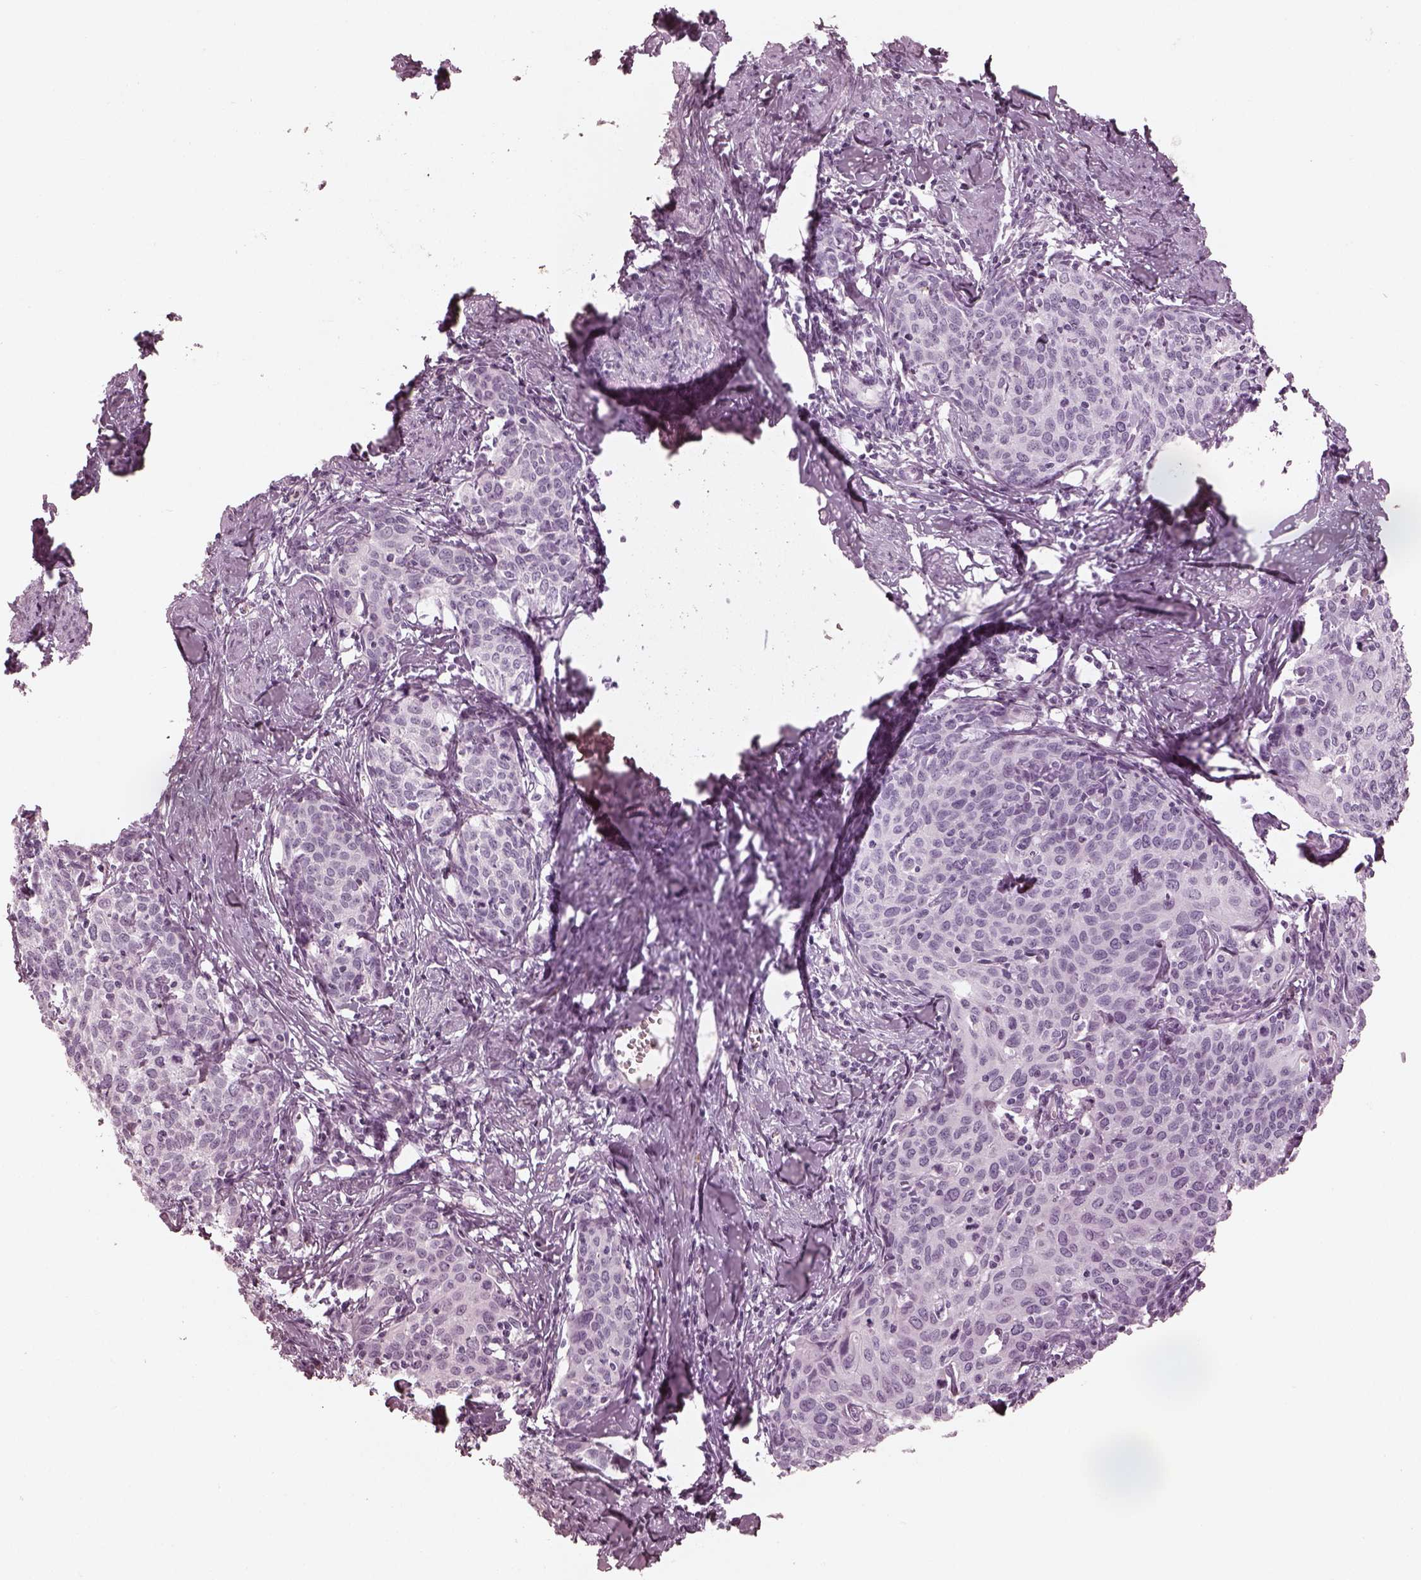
{"staining": {"intensity": "negative", "quantity": "none", "location": "none"}, "tissue": "cervical cancer", "cell_type": "Tumor cells", "image_type": "cancer", "snomed": [{"axis": "morphology", "description": "Squamous cell carcinoma, NOS"}, {"axis": "topography", "description": "Cervix"}], "caption": "DAB immunohistochemical staining of human cervical cancer (squamous cell carcinoma) reveals no significant staining in tumor cells. (DAB (3,3'-diaminobenzidine) immunohistochemistry visualized using brightfield microscopy, high magnification).", "gene": "OPN4", "patient": {"sex": "female", "age": 62}}